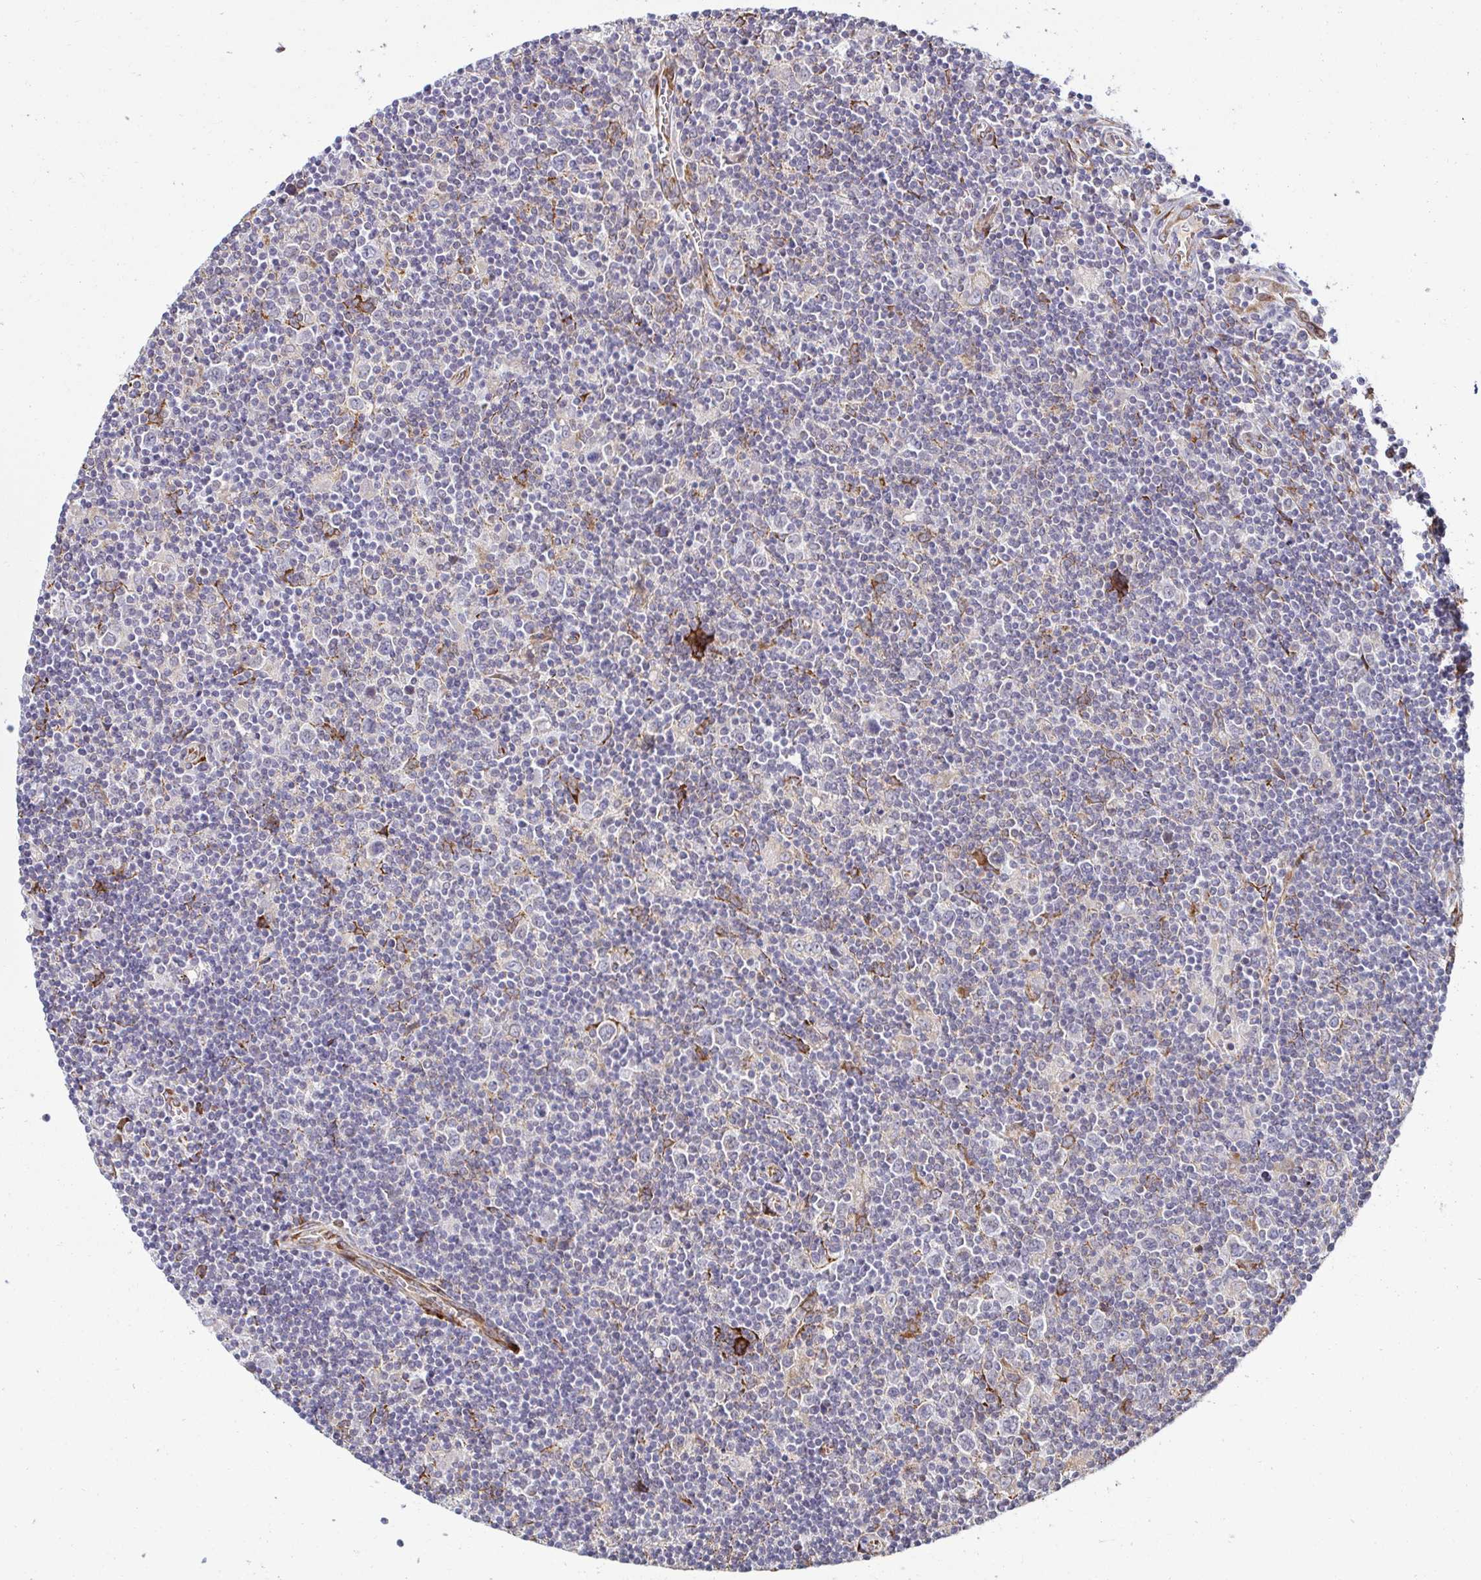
{"staining": {"intensity": "negative", "quantity": "none", "location": "none"}, "tissue": "lymphoma", "cell_type": "Tumor cells", "image_type": "cancer", "snomed": [{"axis": "morphology", "description": "Hodgkin's disease, NOS"}, {"axis": "topography", "description": "Lymph node"}], "caption": "Immunohistochemistry image of Hodgkin's disease stained for a protein (brown), which reveals no expression in tumor cells.", "gene": "HPS1", "patient": {"sex": "male", "age": 40}}